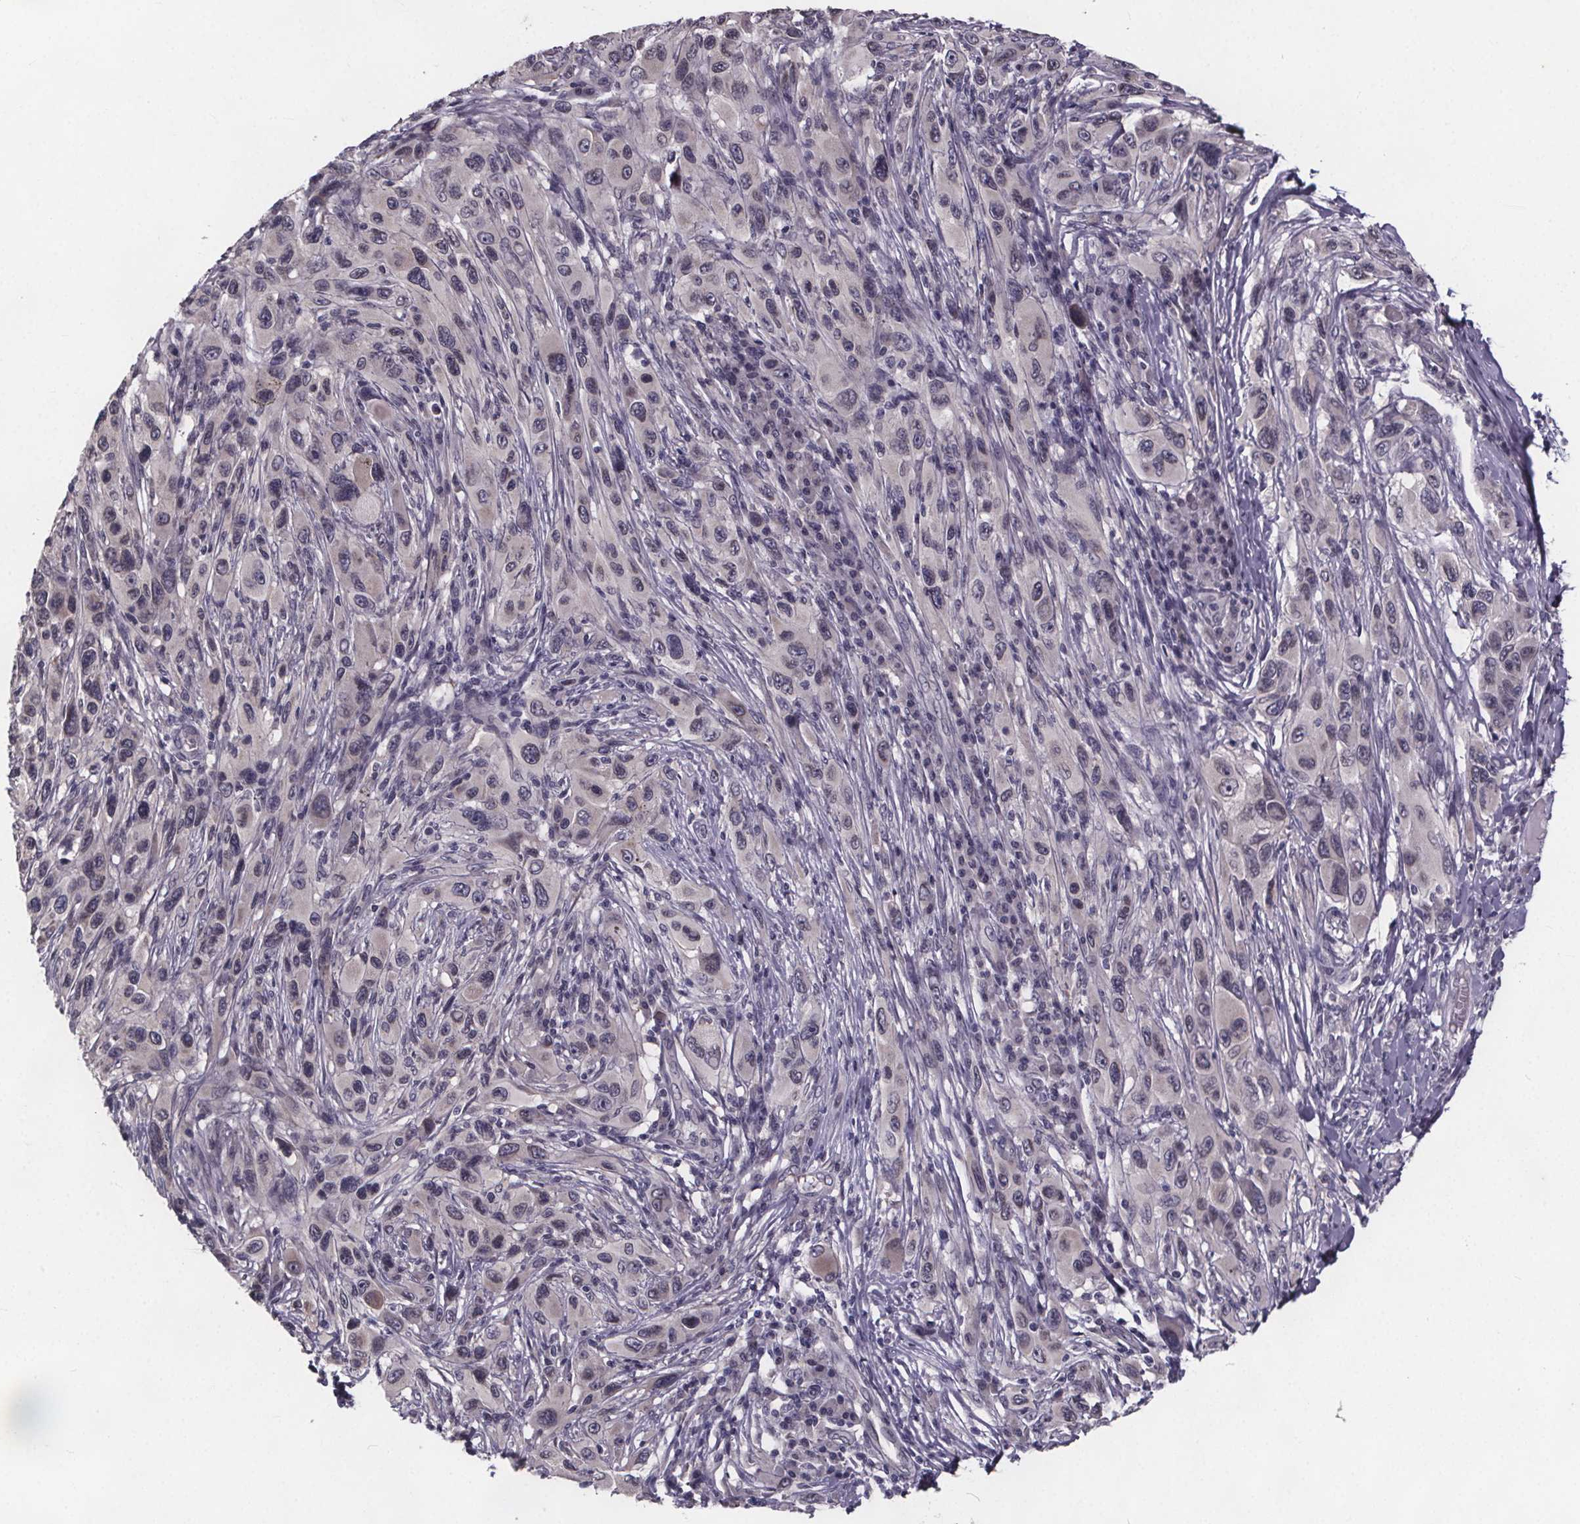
{"staining": {"intensity": "negative", "quantity": "none", "location": "none"}, "tissue": "melanoma", "cell_type": "Tumor cells", "image_type": "cancer", "snomed": [{"axis": "morphology", "description": "Malignant melanoma, NOS"}, {"axis": "topography", "description": "Skin"}], "caption": "Tumor cells show no significant expression in melanoma.", "gene": "FAM181B", "patient": {"sex": "male", "age": 53}}